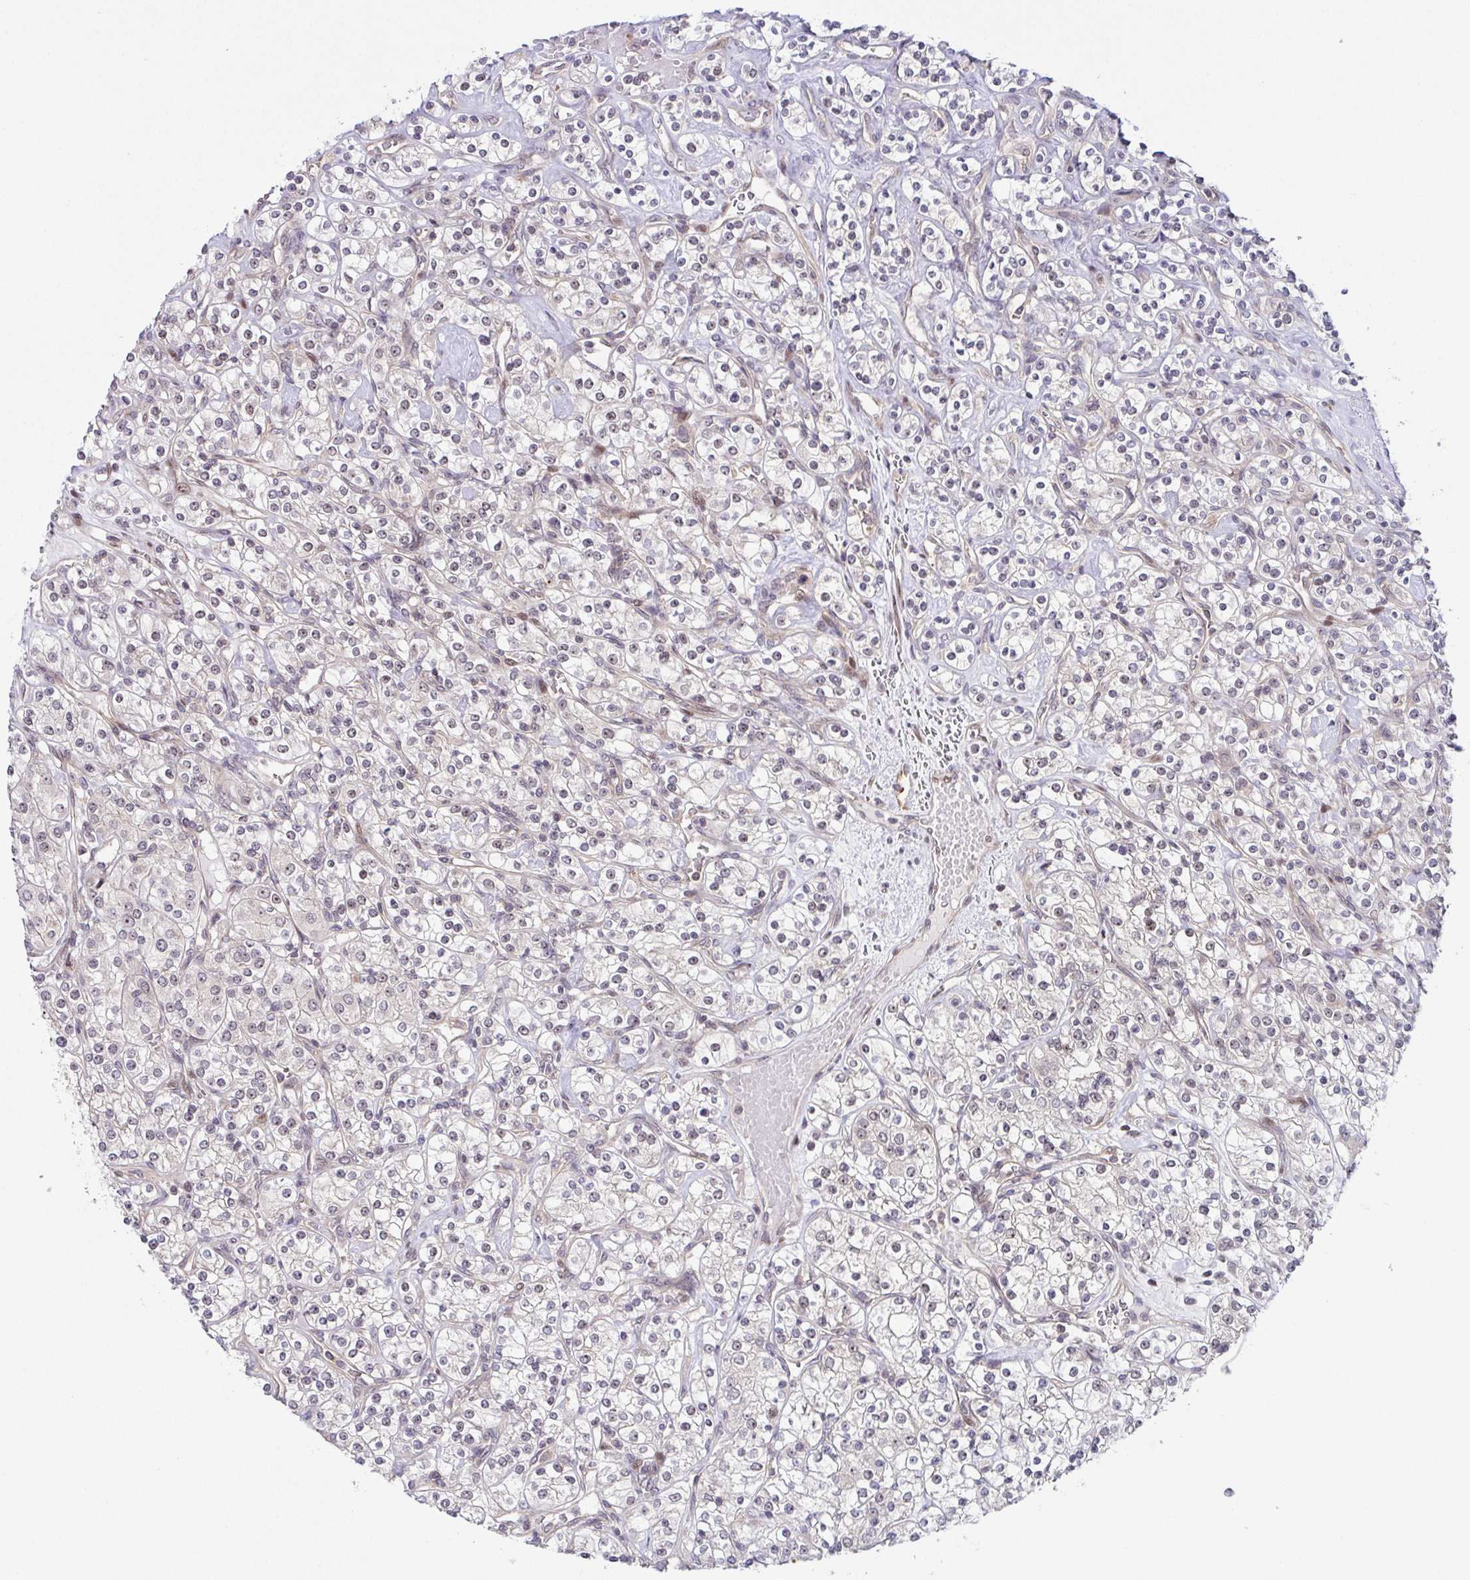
{"staining": {"intensity": "weak", "quantity": "25%-75%", "location": "nuclear"}, "tissue": "renal cancer", "cell_type": "Tumor cells", "image_type": "cancer", "snomed": [{"axis": "morphology", "description": "Adenocarcinoma, NOS"}, {"axis": "topography", "description": "Kidney"}], "caption": "IHC (DAB) staining of human renal cancer (adenocarcinoma) demonstrates weak nuclear protein staining in about 25%-75% of tumor cells.", "gene": "DNAJB1", "patient": {"sex": "male", "age": 77}}